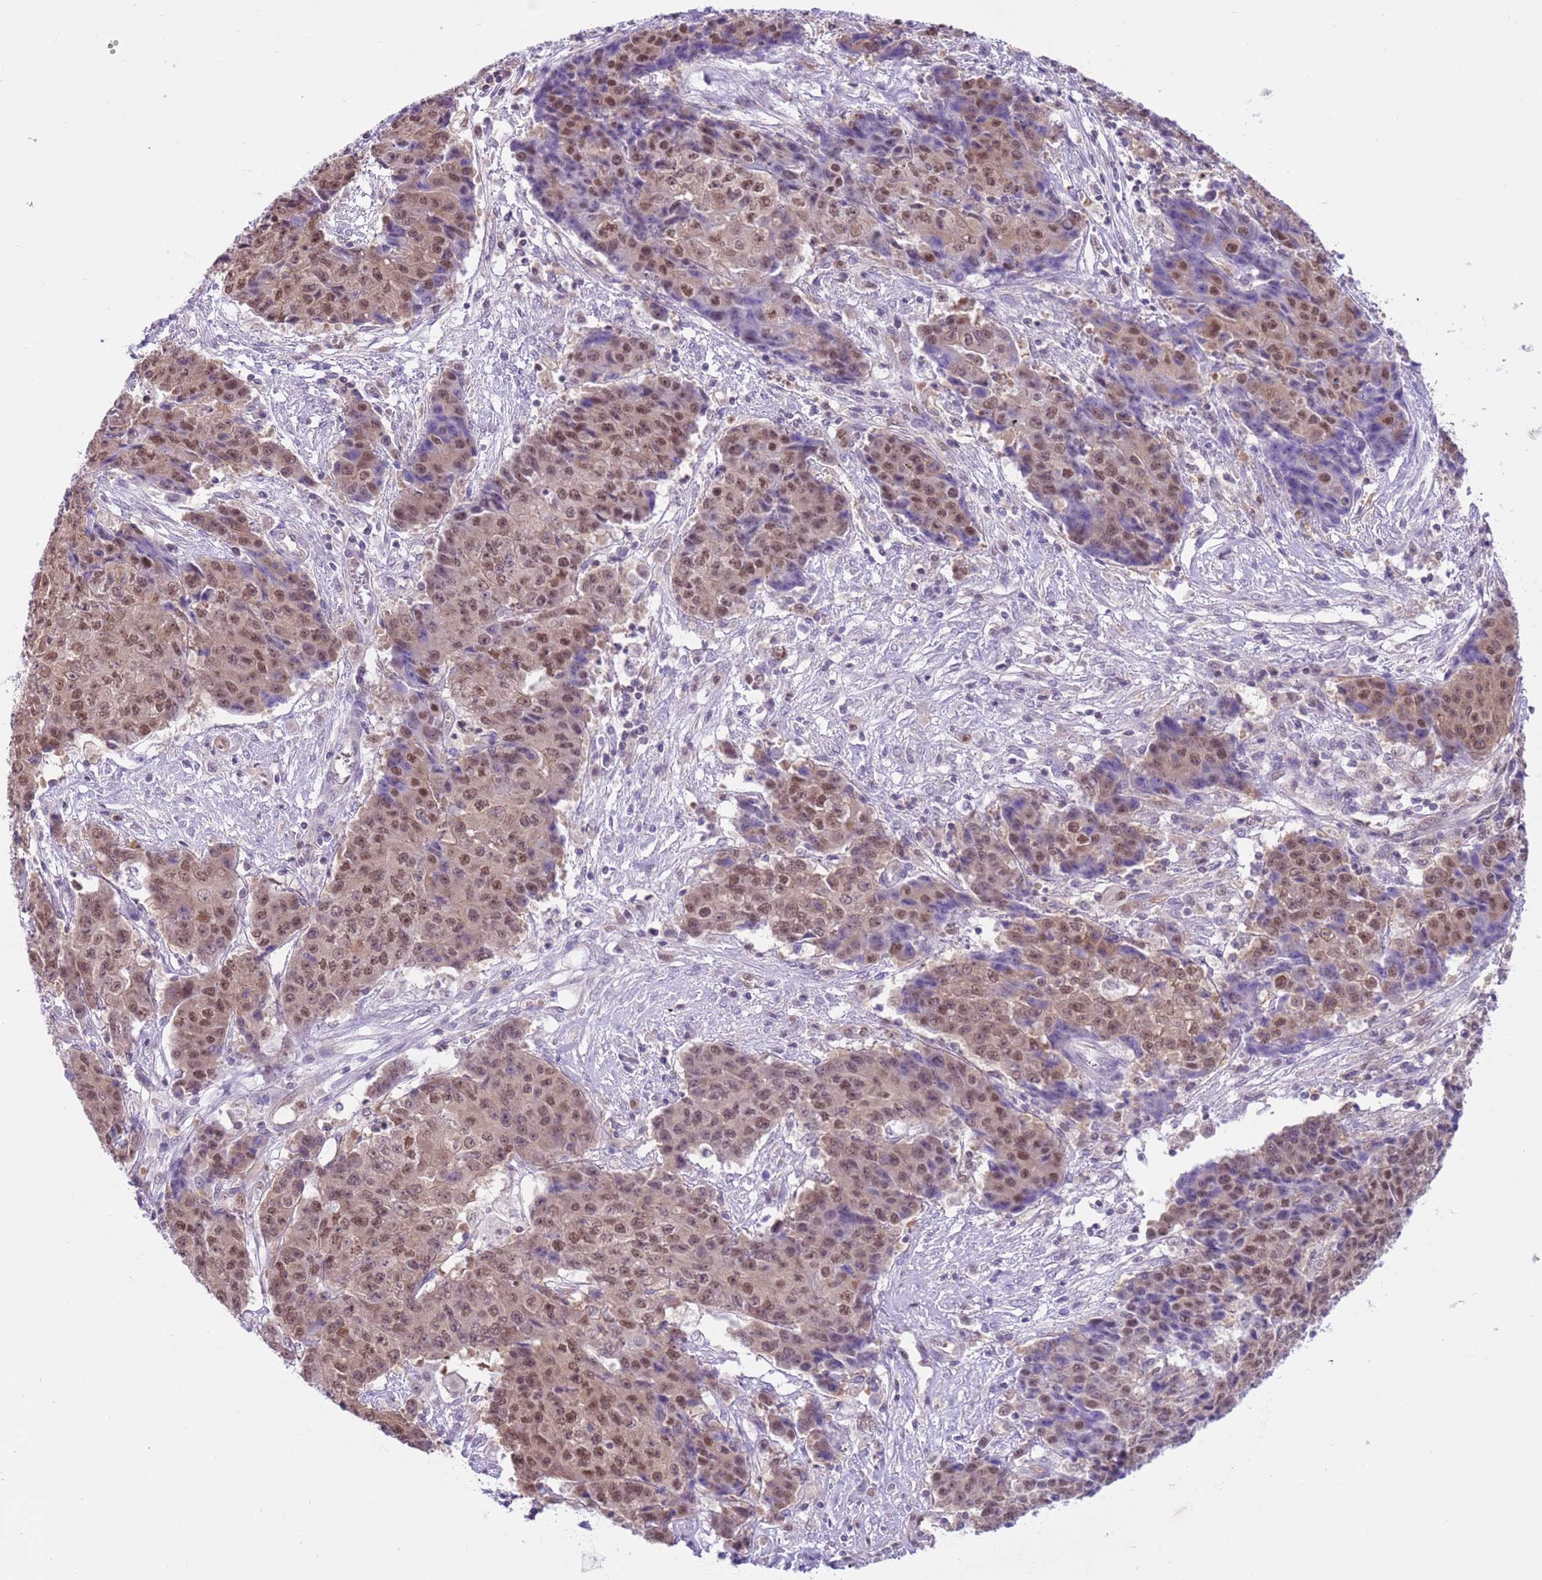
{"staining": {"intensity": "moderate", "quantity": ">75%", "location": "cytoplasmic/membranous,nuclear"}, "tissue": "ovarian cancer", "cell_type": "Tumor cells", "image_type": "cancer", "snomed": [{"axis": "morphology", "description": "Carcinoma, endometroid"}, {"axis": "topography", "description": "Ovary"}], "caption": "This histopathology image reveals IHC staining of ovarian endometroid carcinoma, with medium moderate cytoplasmic/membranous and nuclear staining in about >75% of tumor cells.", "gene": "DDI2", "patient": {"sex": "female", "age": 42}}